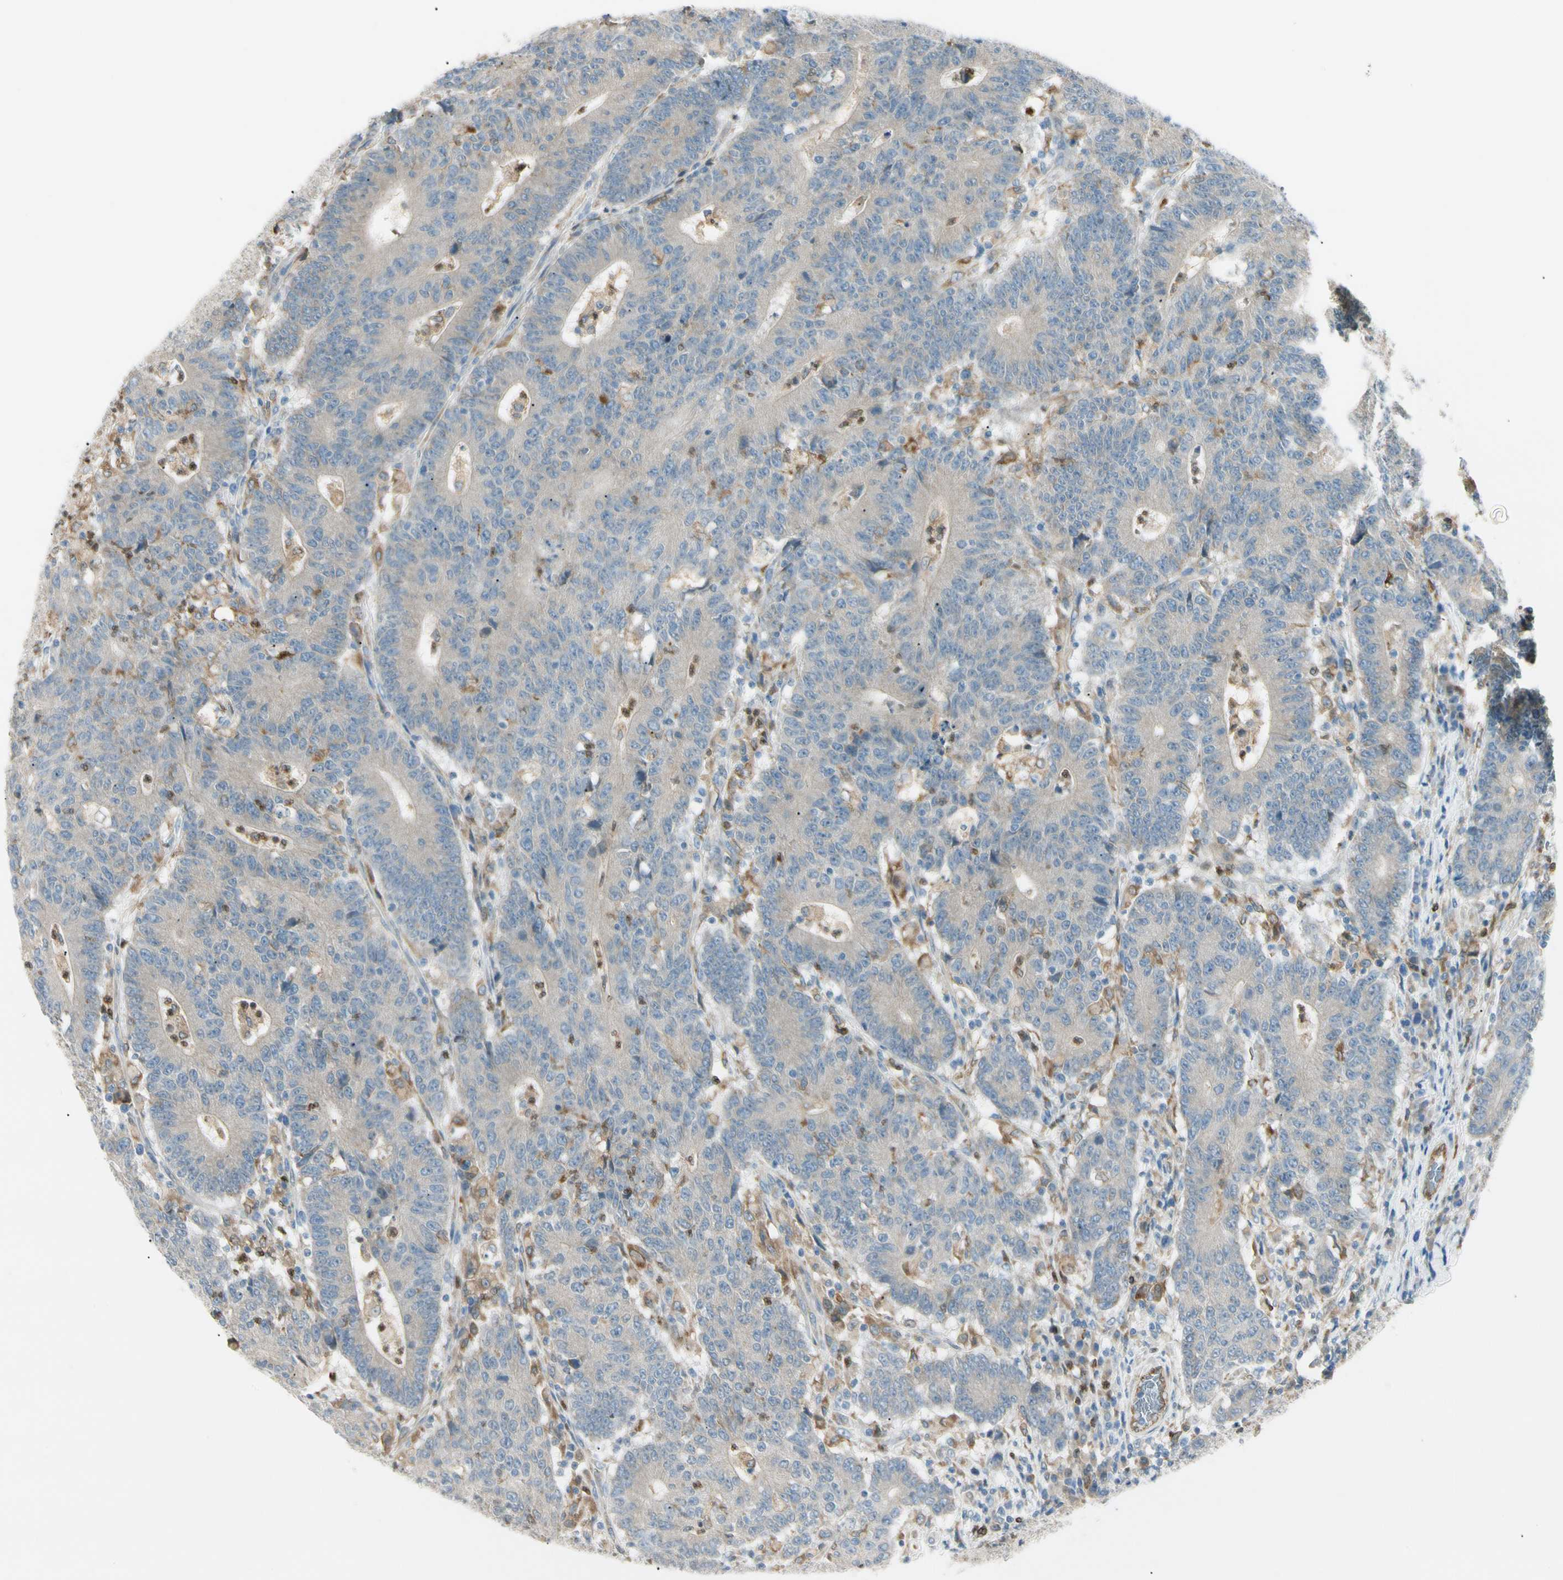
{"staining": {"intensity": "weak", "quantity": ">75%", "location": "cytoplasmic/membranous"}, "tissue": "colorectal cancer", "cell_type": "Tumor cells", "image_type": "cancer", "snomed": [{"axis": "morphology", "description": "Normal tissue, NOS"}, {"axis": "morphology", "description": "Adenocarcinoma, NOS"}, {"axis": "topography", "description": "Colon"}], "caption": "Approximately >75% of tumor cells in human colorectal adenocarcinoma reveal weak cytoplasmic/membranous protein positivity as visualized by brown immunohistochemical staining.", "gene": "LPCAT2", "patient": {"sex": "female", "age": 75}}